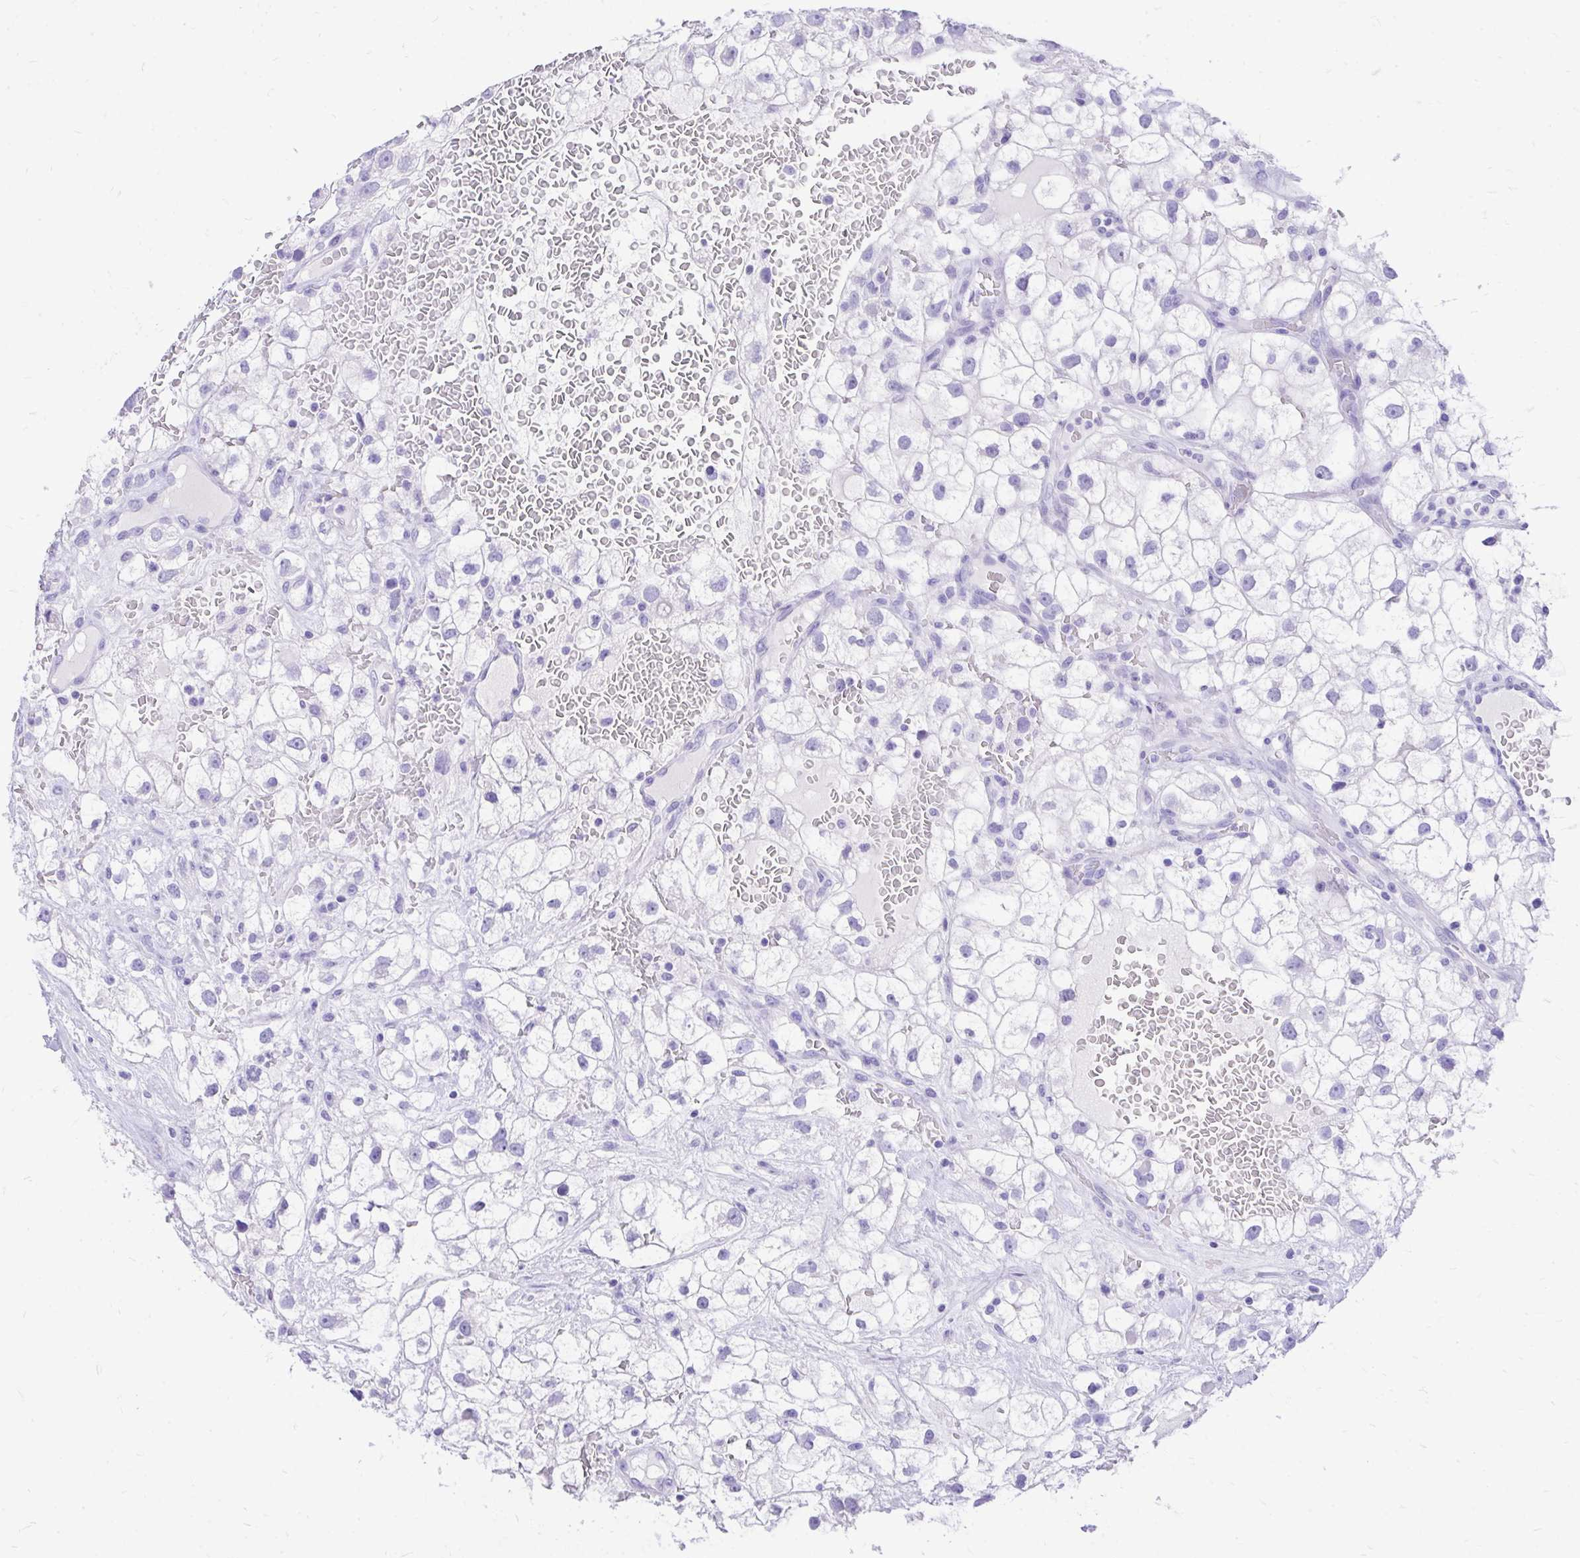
{"staining": {"intensity": "negative", "quantity": "none", "location": "none"}, "tissue": "renal cancer", "cell_type": "Tumor cells", "image_type": "cancer", "snomed": [{"axis": "morphology", "description": "Adenocarcinoma, NOS"}, {"axis": "topography", "description": "Kidney"}], "caption": "Tumor cells are negative for protein expression in human renal adenocarcinoma. (Stains: DAB immunohistochemistry (IHC) with hematoxylin counter stain, Microscopy: brightfield microscopy at high magnification).", "gene": "MON1A", "patient": {"sex": "male", "age": 59}}